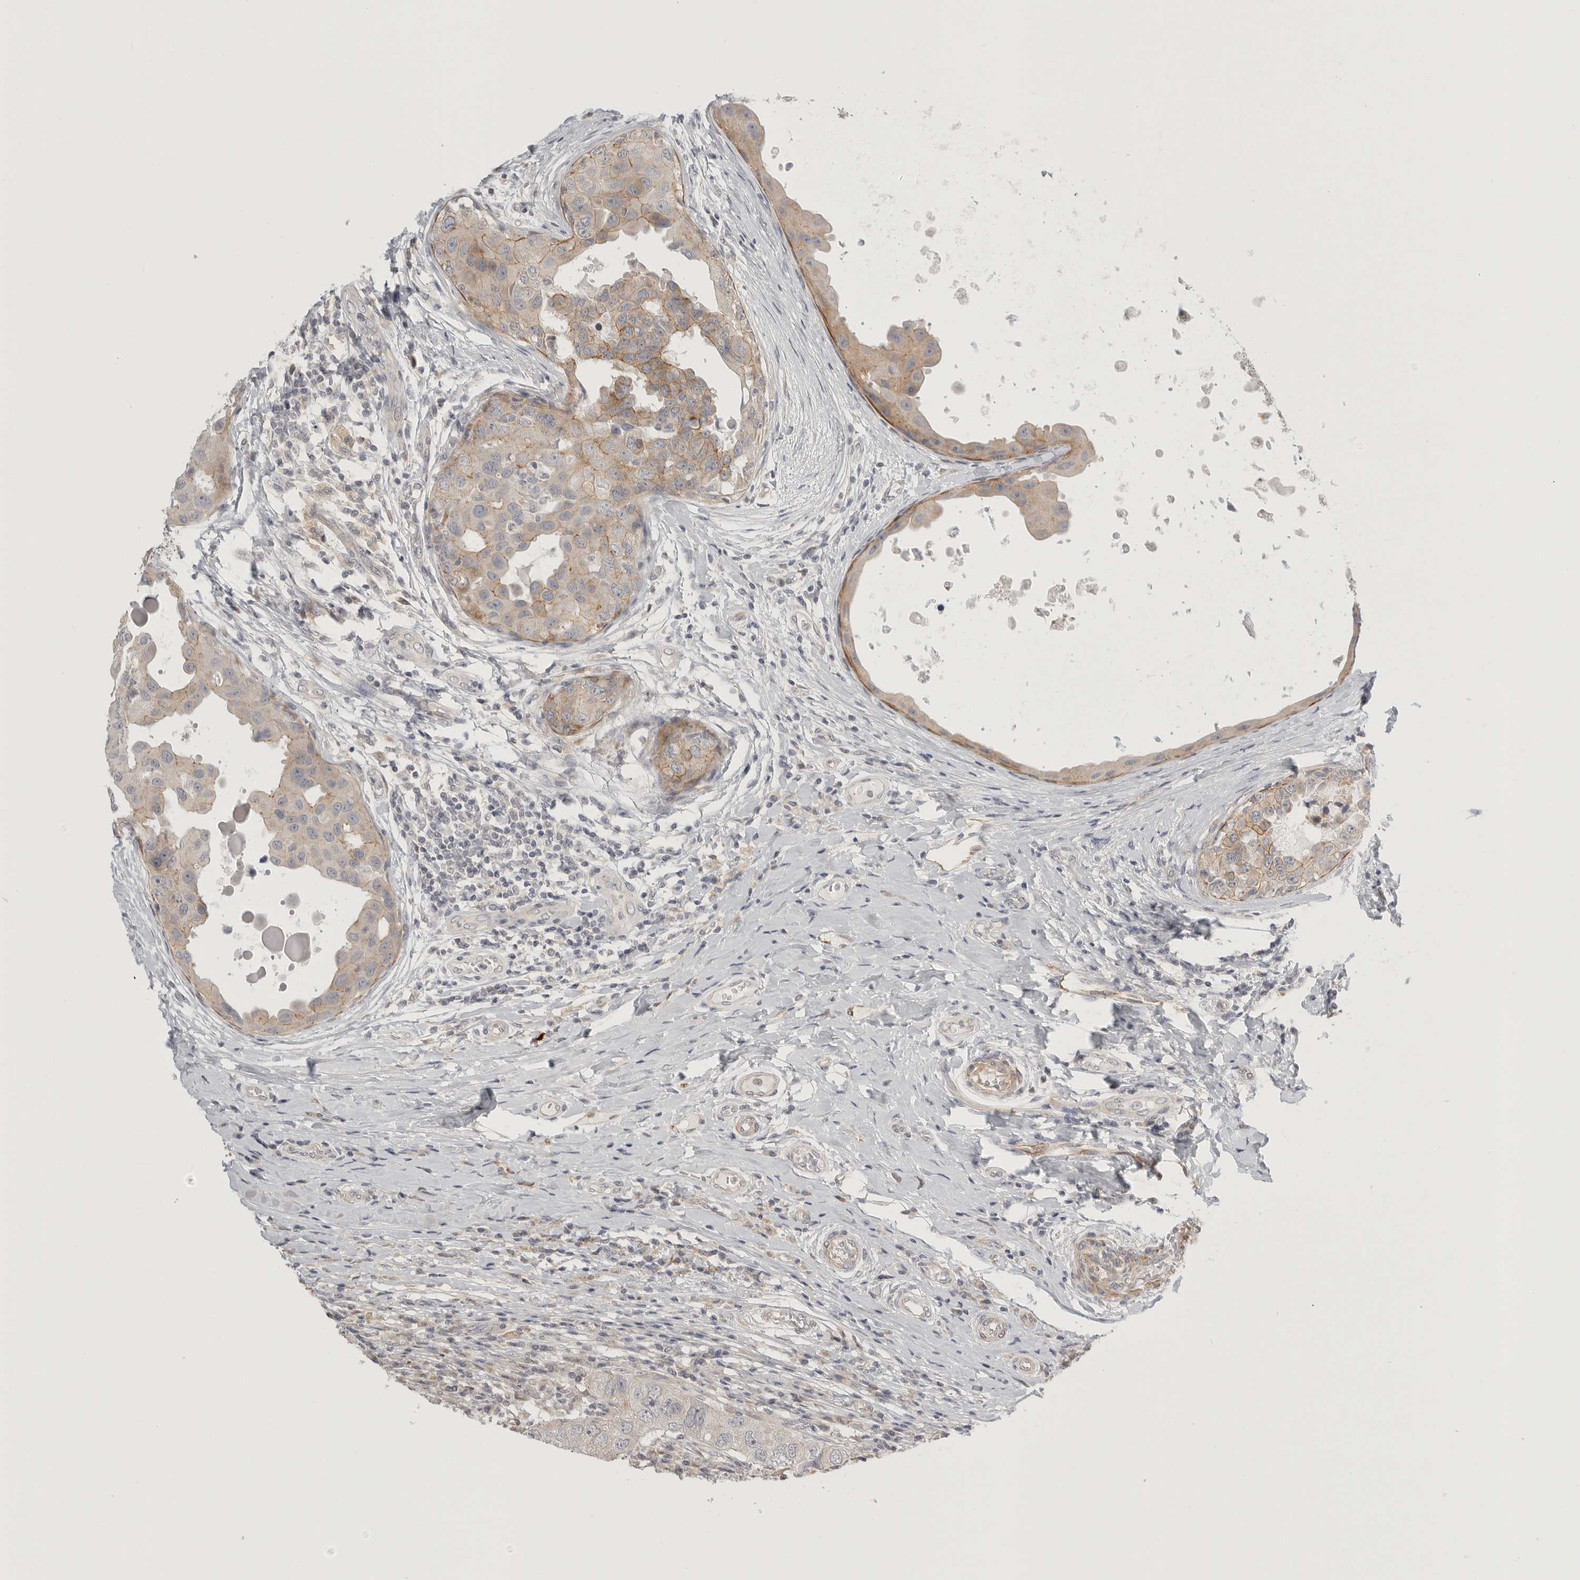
{"staining": {"intensity": "weak", "quantity": "25%-75%", "location": "cytoplasmic/membranous"}, "tissue": "breast cancer", "cell_type": "Tumor cells", "image_type": "cancer", "snomed": [{"axis": "morphology", "description": "Duct carcinoma"}, {"axis": "topography", "description": "Breast"}], "caption": "Tumor cells display weak cytoplasmic/membranous staining in about 25%-75% of cells in breast cancer (intraductal carcinoma).", "gene": "STAB2", "patient": {"sex": "female", "age": 27}}